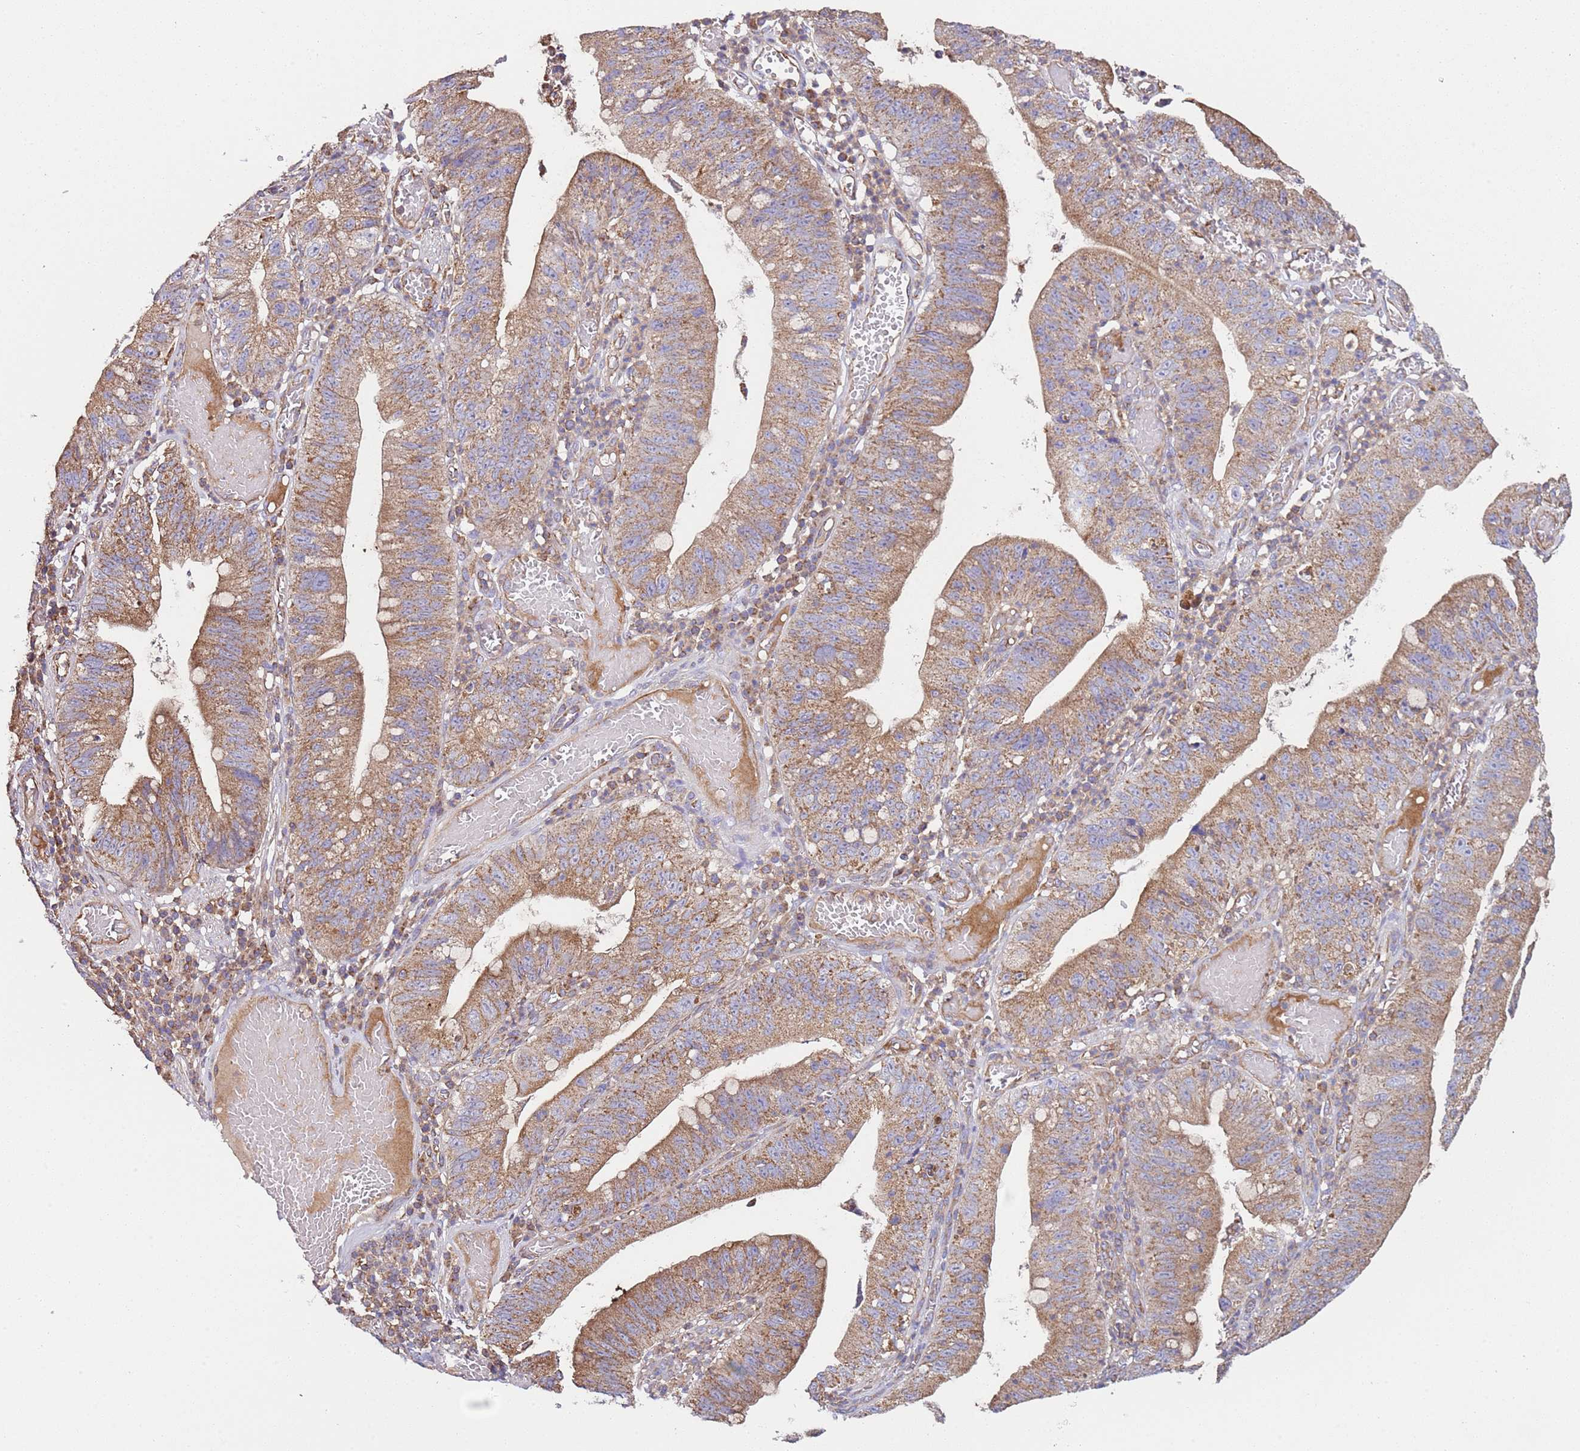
{"staining": {"intensity": "moderate", "quantity": ">75%", "location": "cytoplasmic/membranous"}, "tissue": "stomach cancer", "cell_type": "Tumor cells", "image_type": "cancer", "snomed": [{"axis": "morphology", "description": "Adenocarcinoma, NOS"}, {"axis": "topography", "description": "Stomach"}], "caption": "Protein expression analysis of stomach adenocarcinoma demonstrates moderate cytoplasmic/membranous positivity in about >75% of tumor cells.", "gene": "RMND5A", "patient": {"sex": "male", "age": 59}}